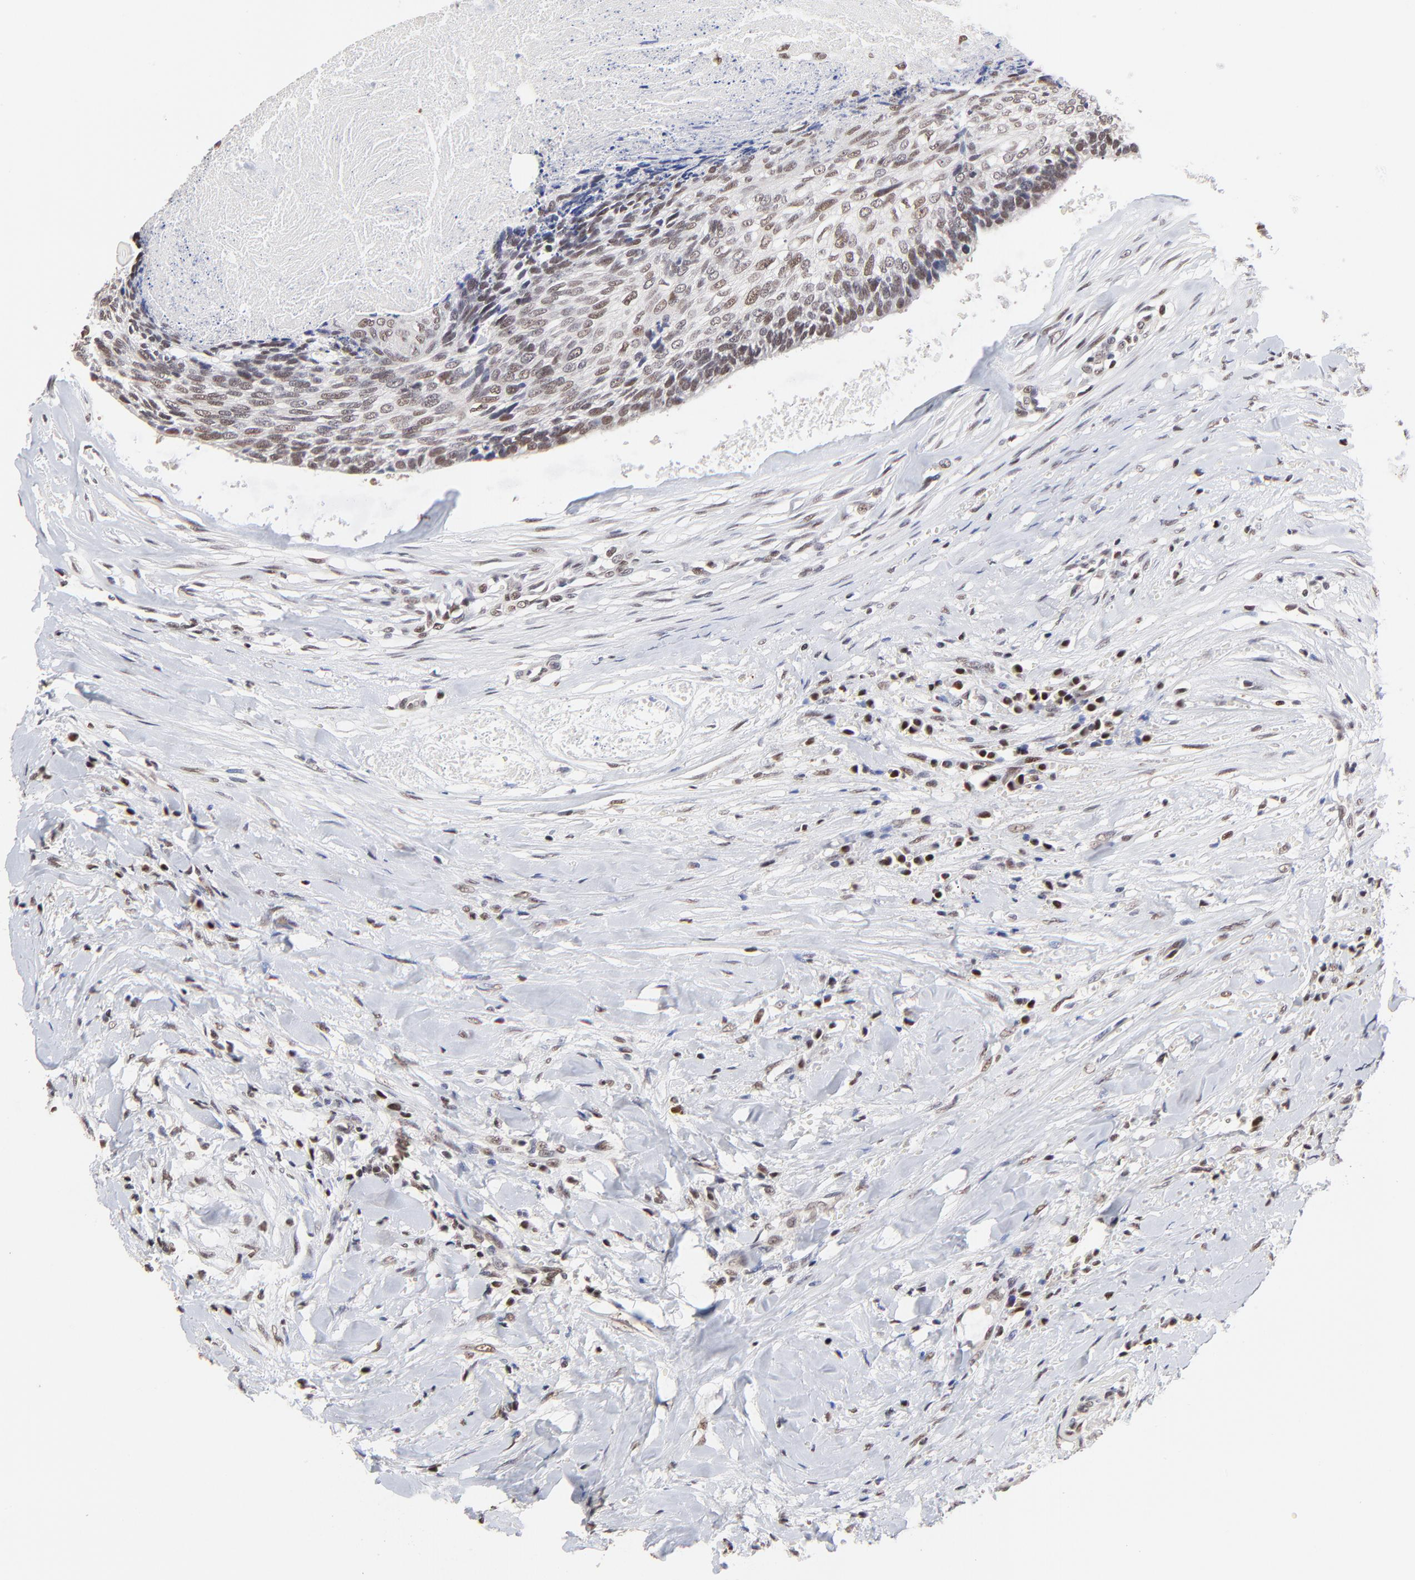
{"staining": {"intensity": "weak", "quantity": ">75%", "location": "nuclear"}, "tissue": "head and neck cancer", "cell_type": "Tumor cells", "image_type": "cancer", "snomed": [{"axis": "morphology", "description": "Squamous cell carcinoma, NOS"}, {"axis": "topography", "description": "Salivary gland"}, {"axis": "topography", "description": "Head-Neck"}], "caption": "This photomicrograph displays squamous cell carcinoma (head and neck) stained with IHC to label a protein in brown. The nuclear of tumor cells show weak positivity for the protein. Nuclei are counter-stained blue.", "gene": "DSN1", "patient": {"sex": "male", "age": 70}}